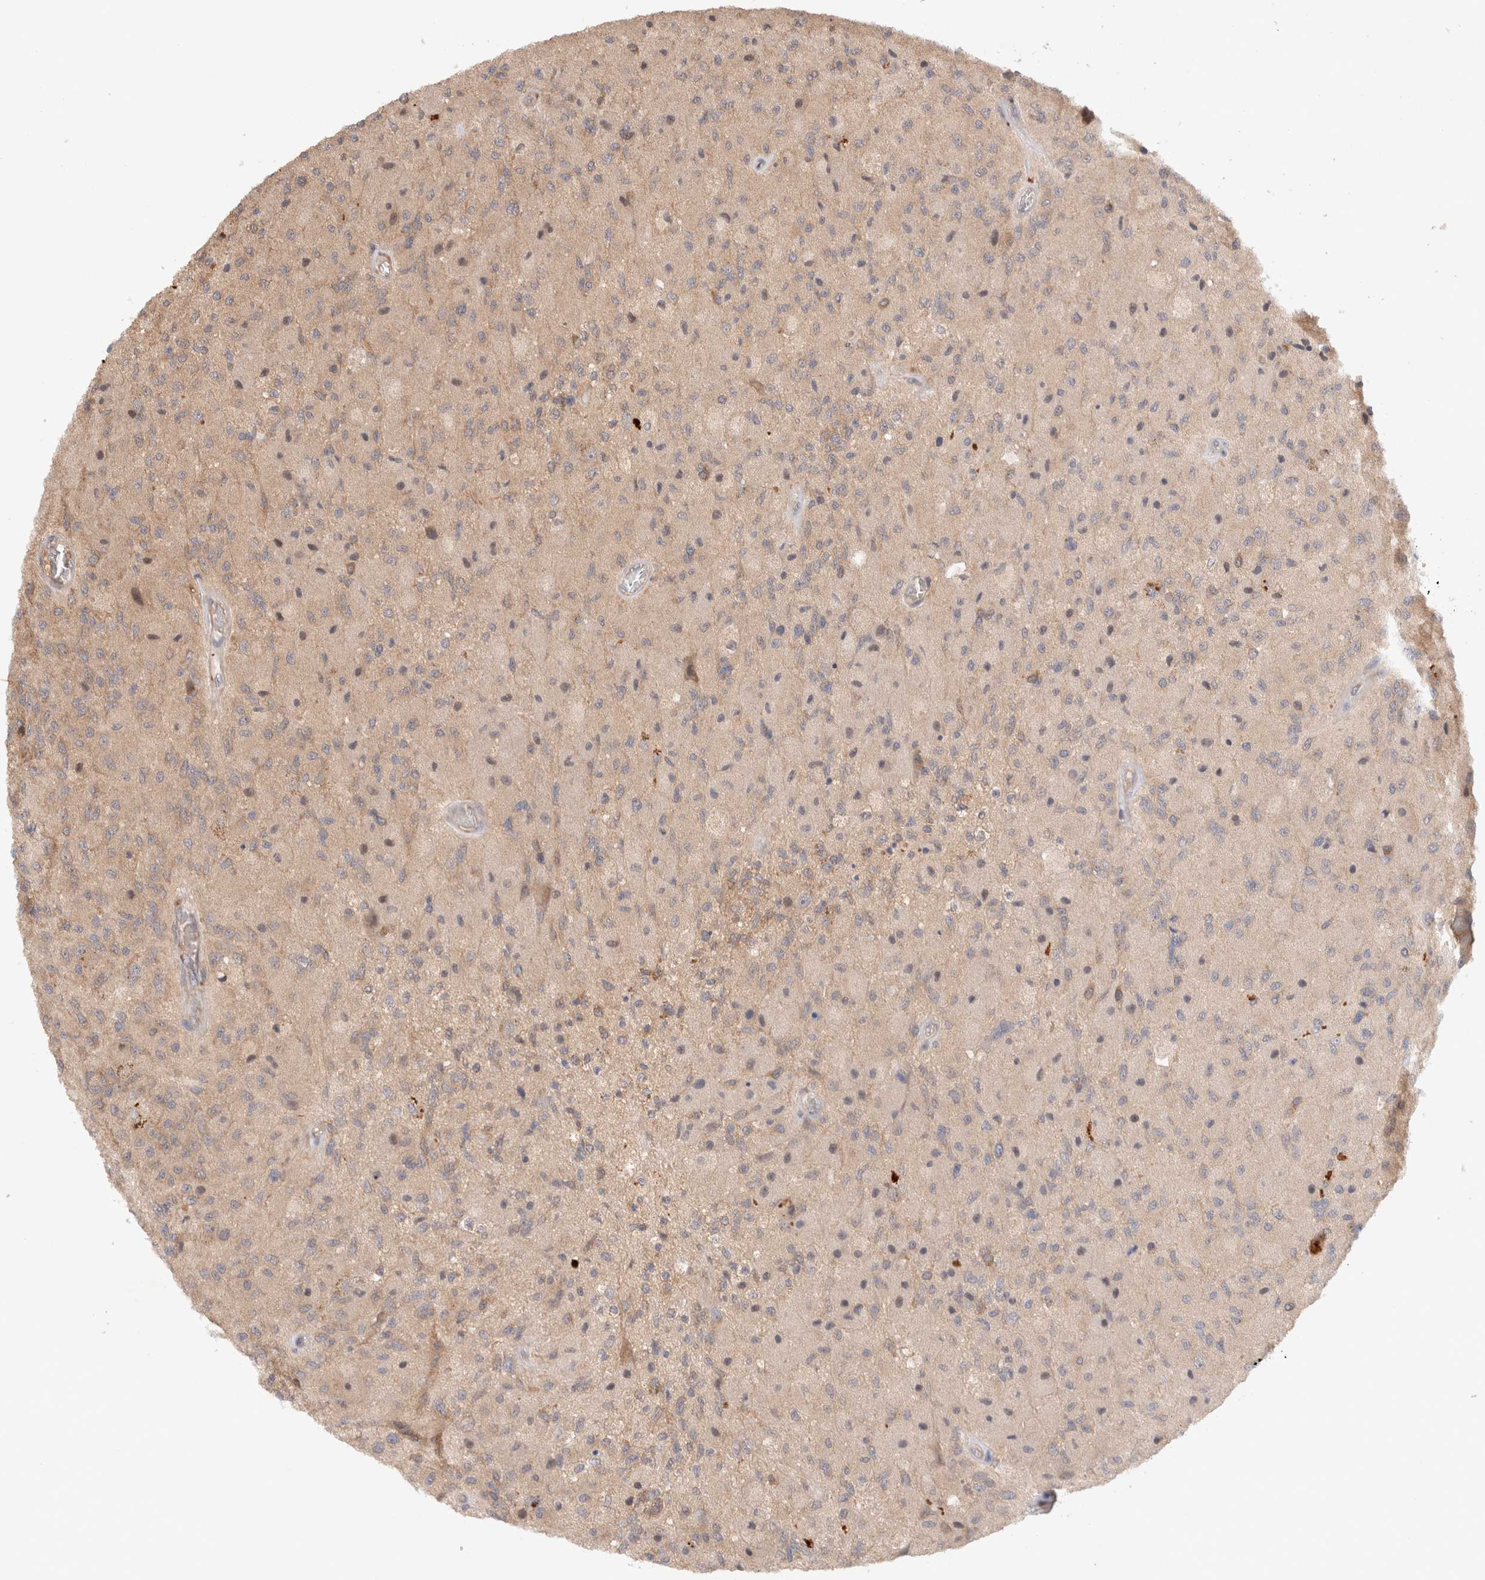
{"staining": {"intensity": "moderate", "quantity": "<25%", "location": "cytoplasmic/membranous"}, "tissue": "glioma", "cell_type": "Tumor cells", "image_type": "cancer", "snomed": [{"axis": "morphology", "description": "Normal tissue, NOS"}, {"axis": "morphology", "description": "Glioma, malignant, High grade"}, {"axis": "topography", "description": "Cerebral cortex"}], "caption": "A brown stain labels moderate cytoplasmic/membranous expression of a protein in glioma tumor cells.", "gene": "KLHL20", "patient": {"sex": "male", "age": 77}}